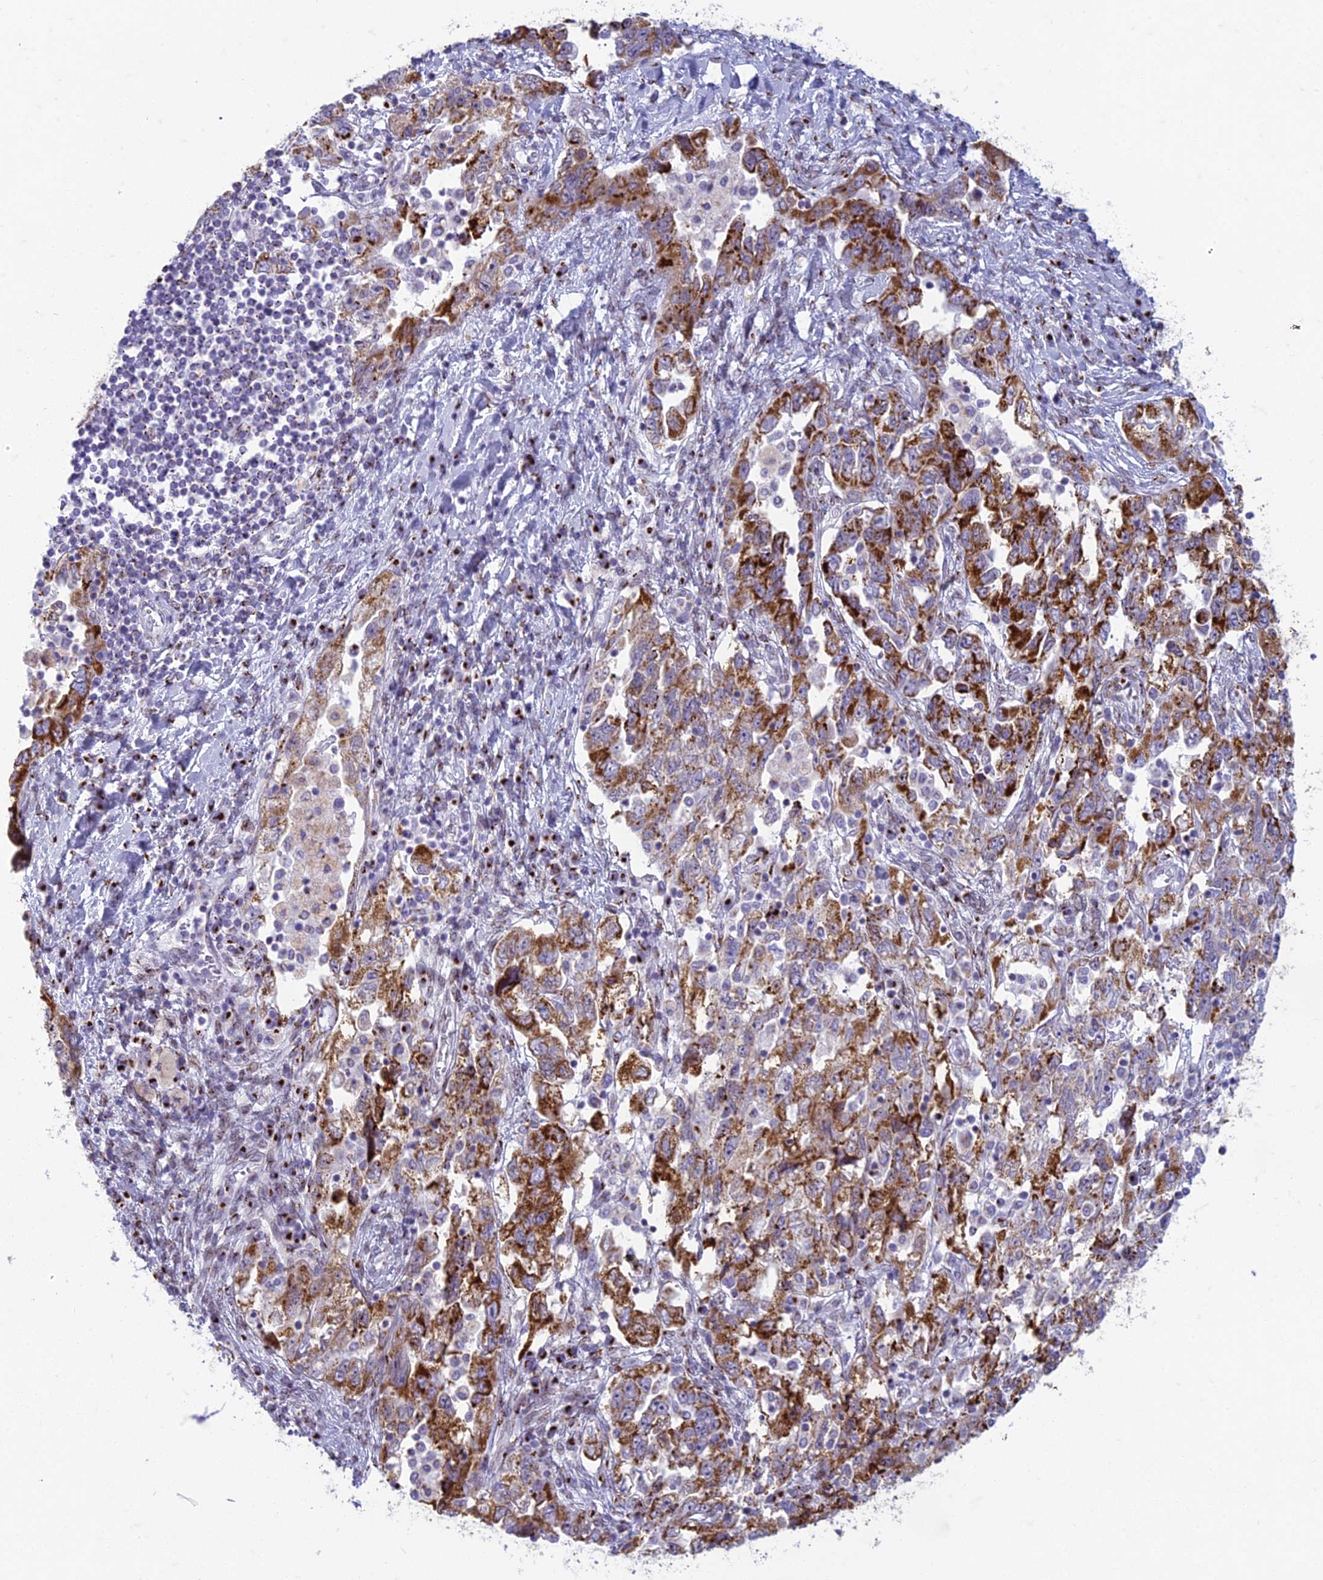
{"staining": {"intensity": "strong", "quantity": ">75%", "location": "cytoplasmic/membranous"}, "tissue": "ovarian cancer", "cell_type": "Tumor cells", "image_type": "cancer", "snomed": [{"axis": "morphology", "description": "Carcinoma, NOS"}, {"axis": "morphology", "description": "Cystadenocarcinoma, serous, NOS"}, {"axis": "topography", "description": "Ovary"}], "caption": "Immunohistochemical staining of human ovarian serous cystadenocarcinoma shows high levels of strong cytoplasmic/membranous protein expression in approximately >75% of tumor cells.", "gene": "FAM3C", "patient": {"sex": "female", "age": 69}}